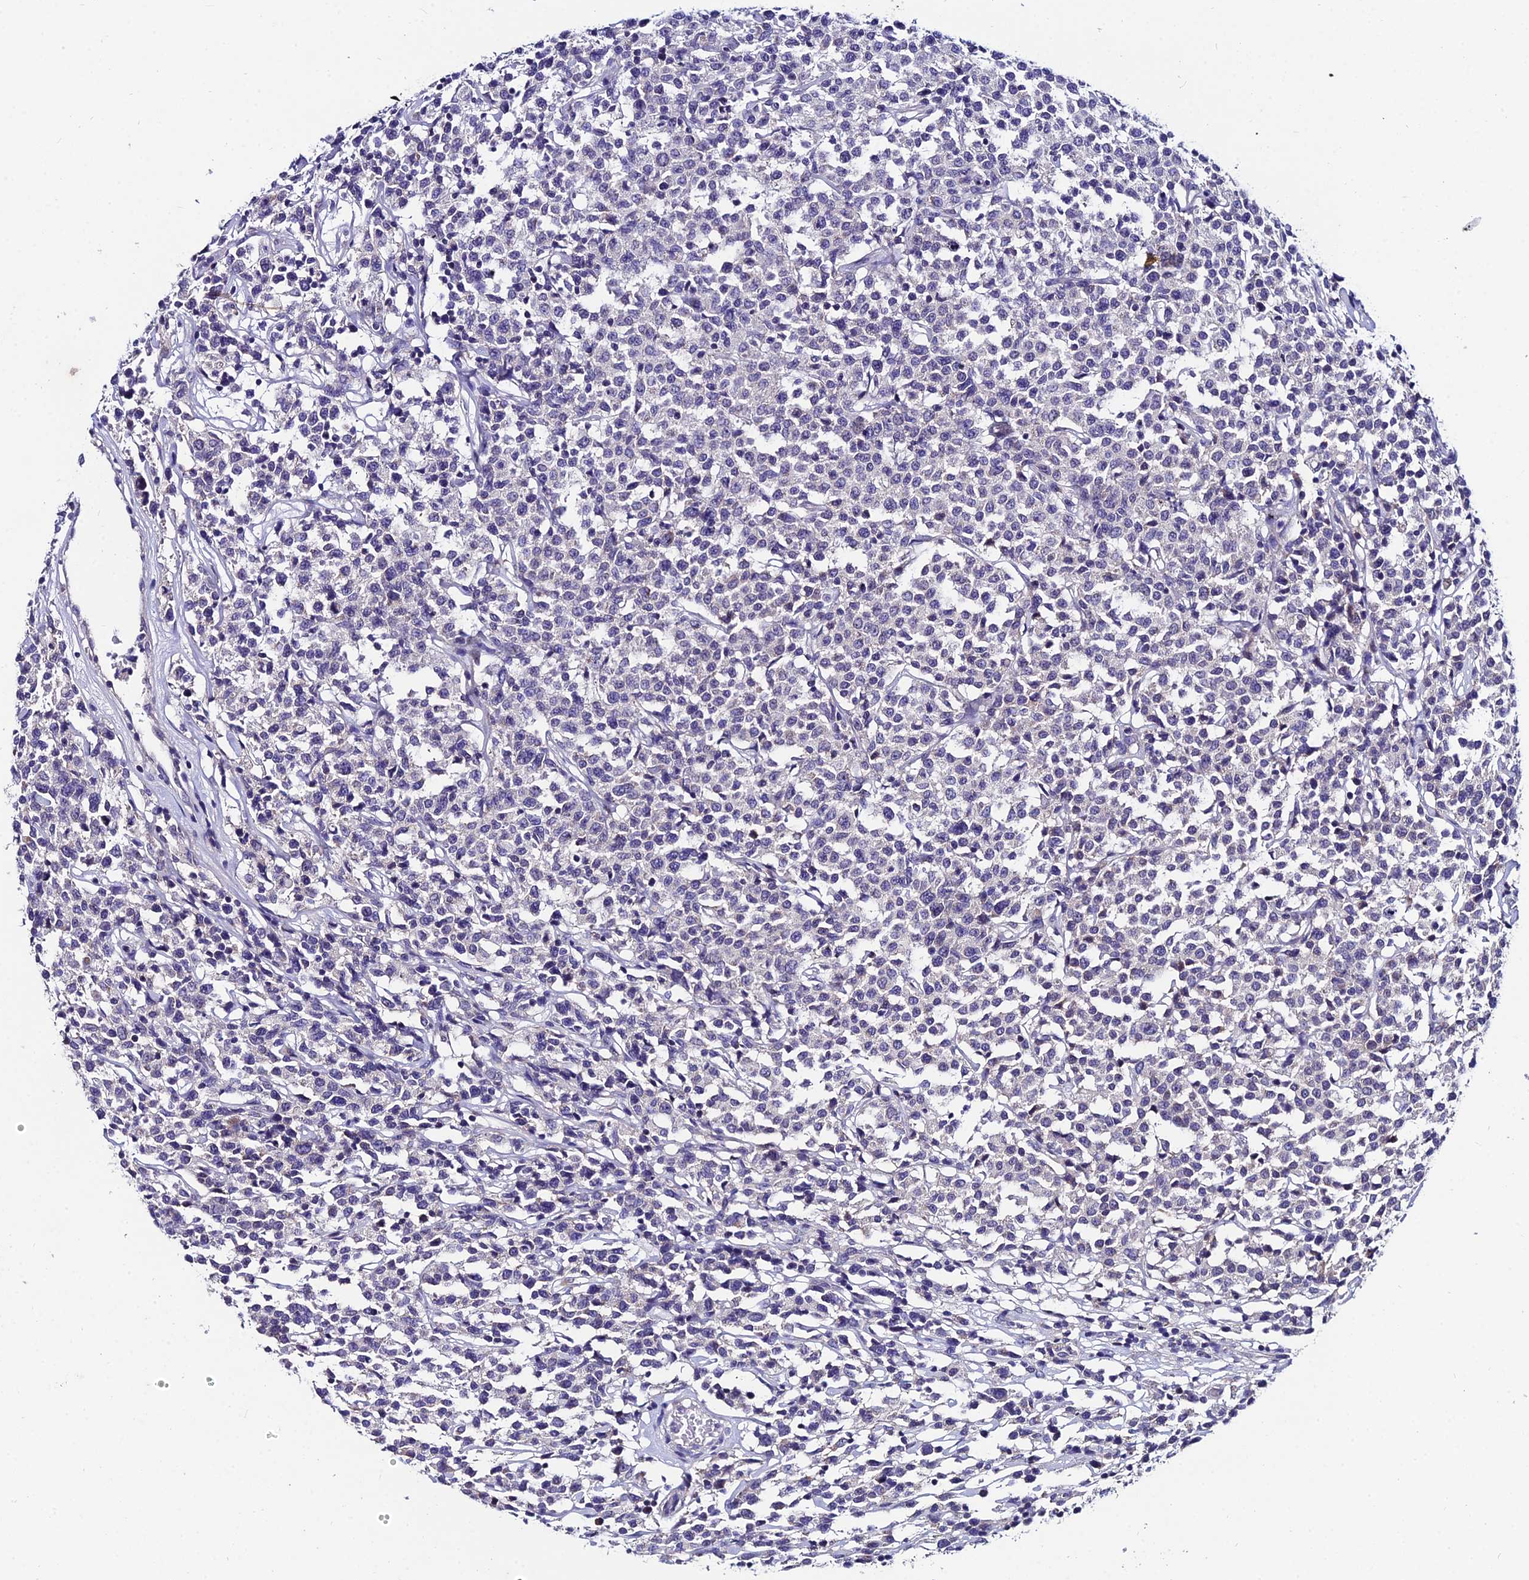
{"staining": {"intensity": "negative", "quantity": "none", "location": "none"}, "tissue": "lymphoma", "cell_type": "Tumor cells", "image_type": "cancer", "snomed": [{"axis": "morphology", "description": "Malignant lymphoma, non-Hodgkin's type, Low grade"}, {"axis": "topography", "description": "Small intestine"}], "caption": "Immunohistochemistry image of neoplastic tissue: human low-grade malignant lymphoma, non-Hodgkin's type stained with DAB (3,3'-diaminobenzidine) exhibits no significant protein expression in tumor cells.", "gene": "LGALS7", "patient": {"sex": "female", "age": 59}}